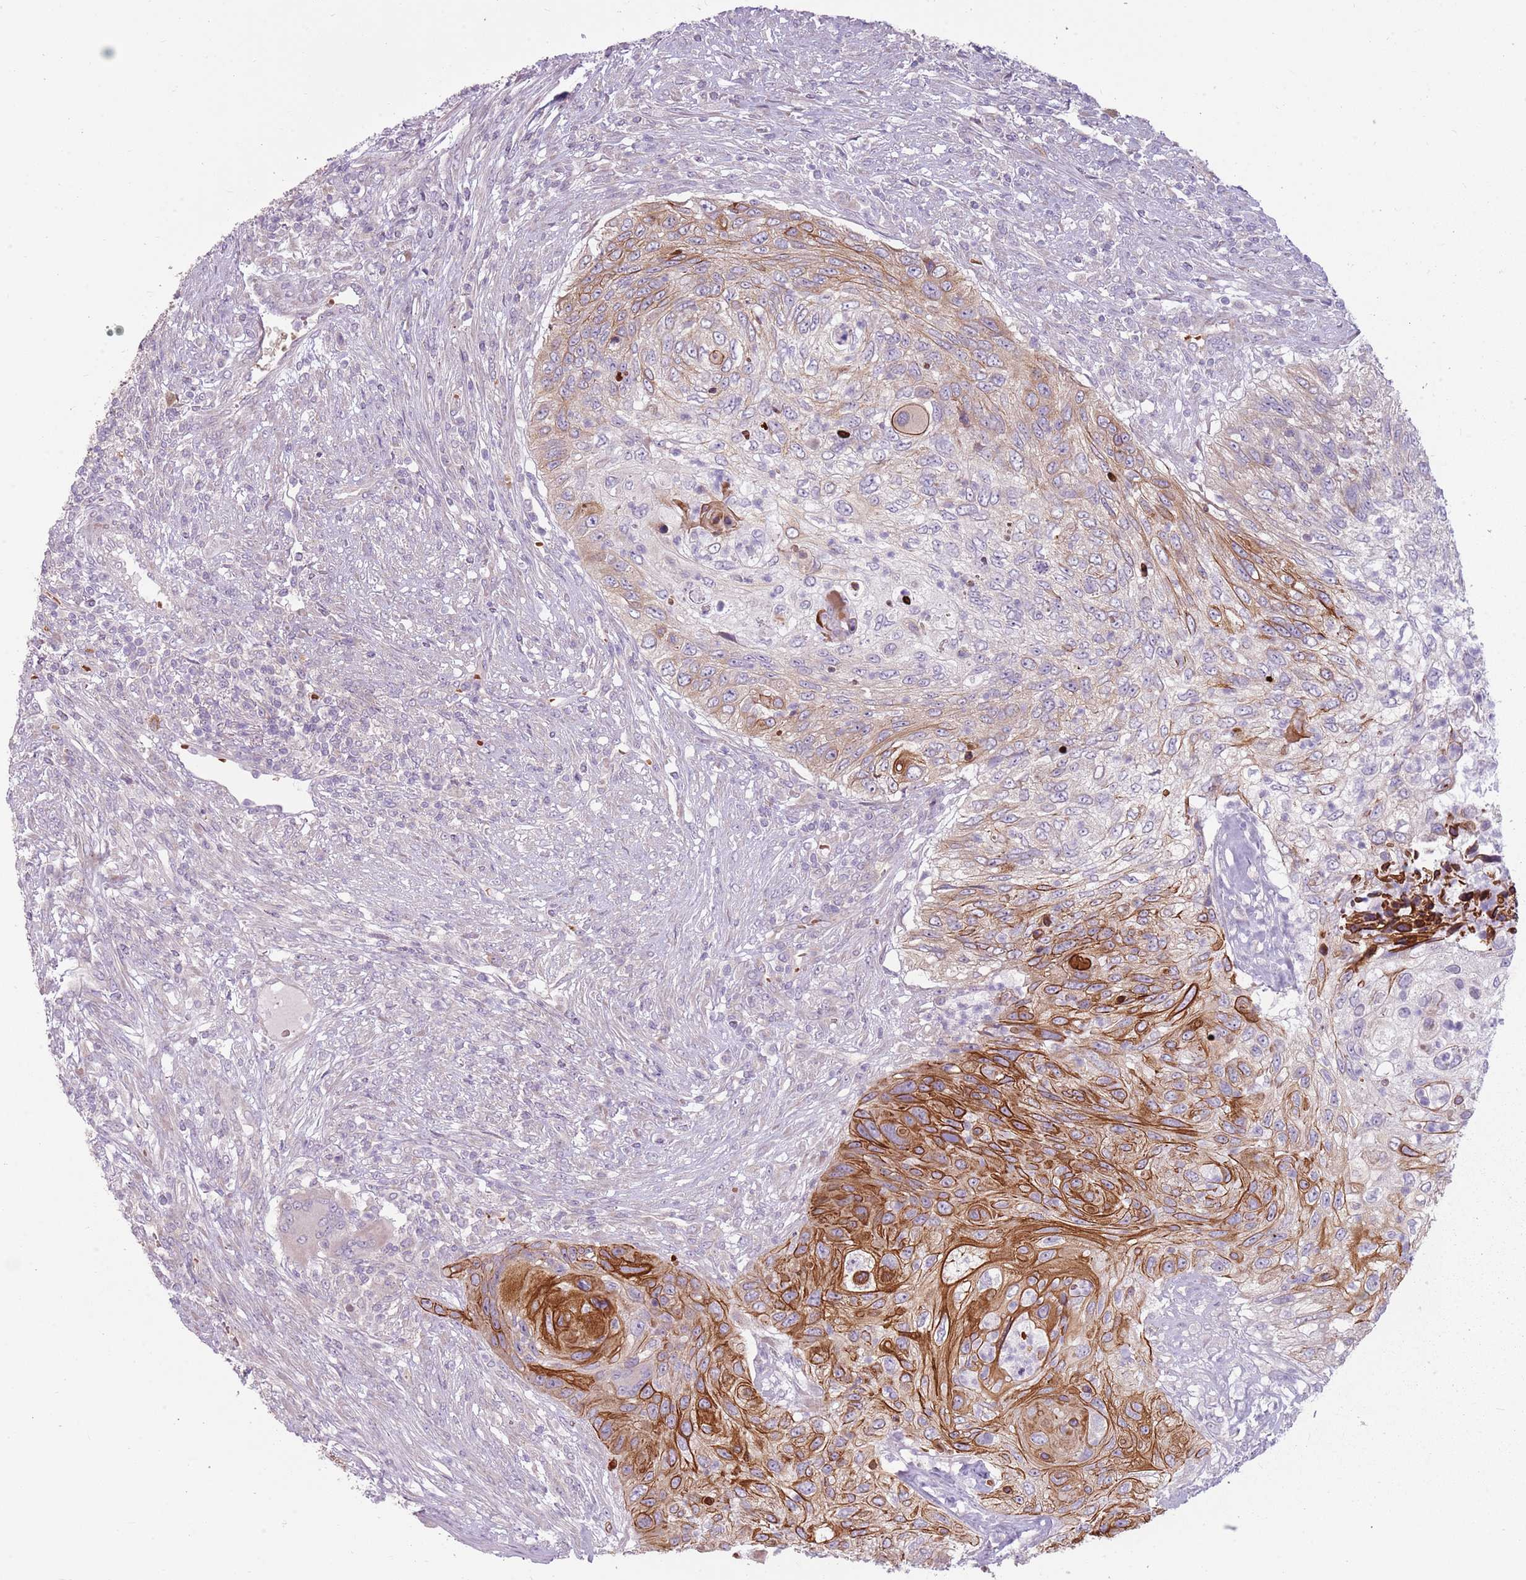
{"staining": {"intensity": "strong", "quantity": "25%-75%", "location": "cytoplasmic/membranous"}, "tissue": "urothelial cancer", "cell_type": "Tumor cells", "image_type": "cancer", "snomed": [{"axis": "morphology", "description": "Urothelial carcinoma, High grade"}, {"axis": "topography", "description": "Urinary bladder"}], "caption": "There is high levels of strong cytoplasmic/membranous positivity in tumor cells of high-grade urothelial carcinoma, as demonstrated by immunohistochemical staining (brown color).", "gene": "HSPA14", "patient": {"sex": "female", "age": 60}}